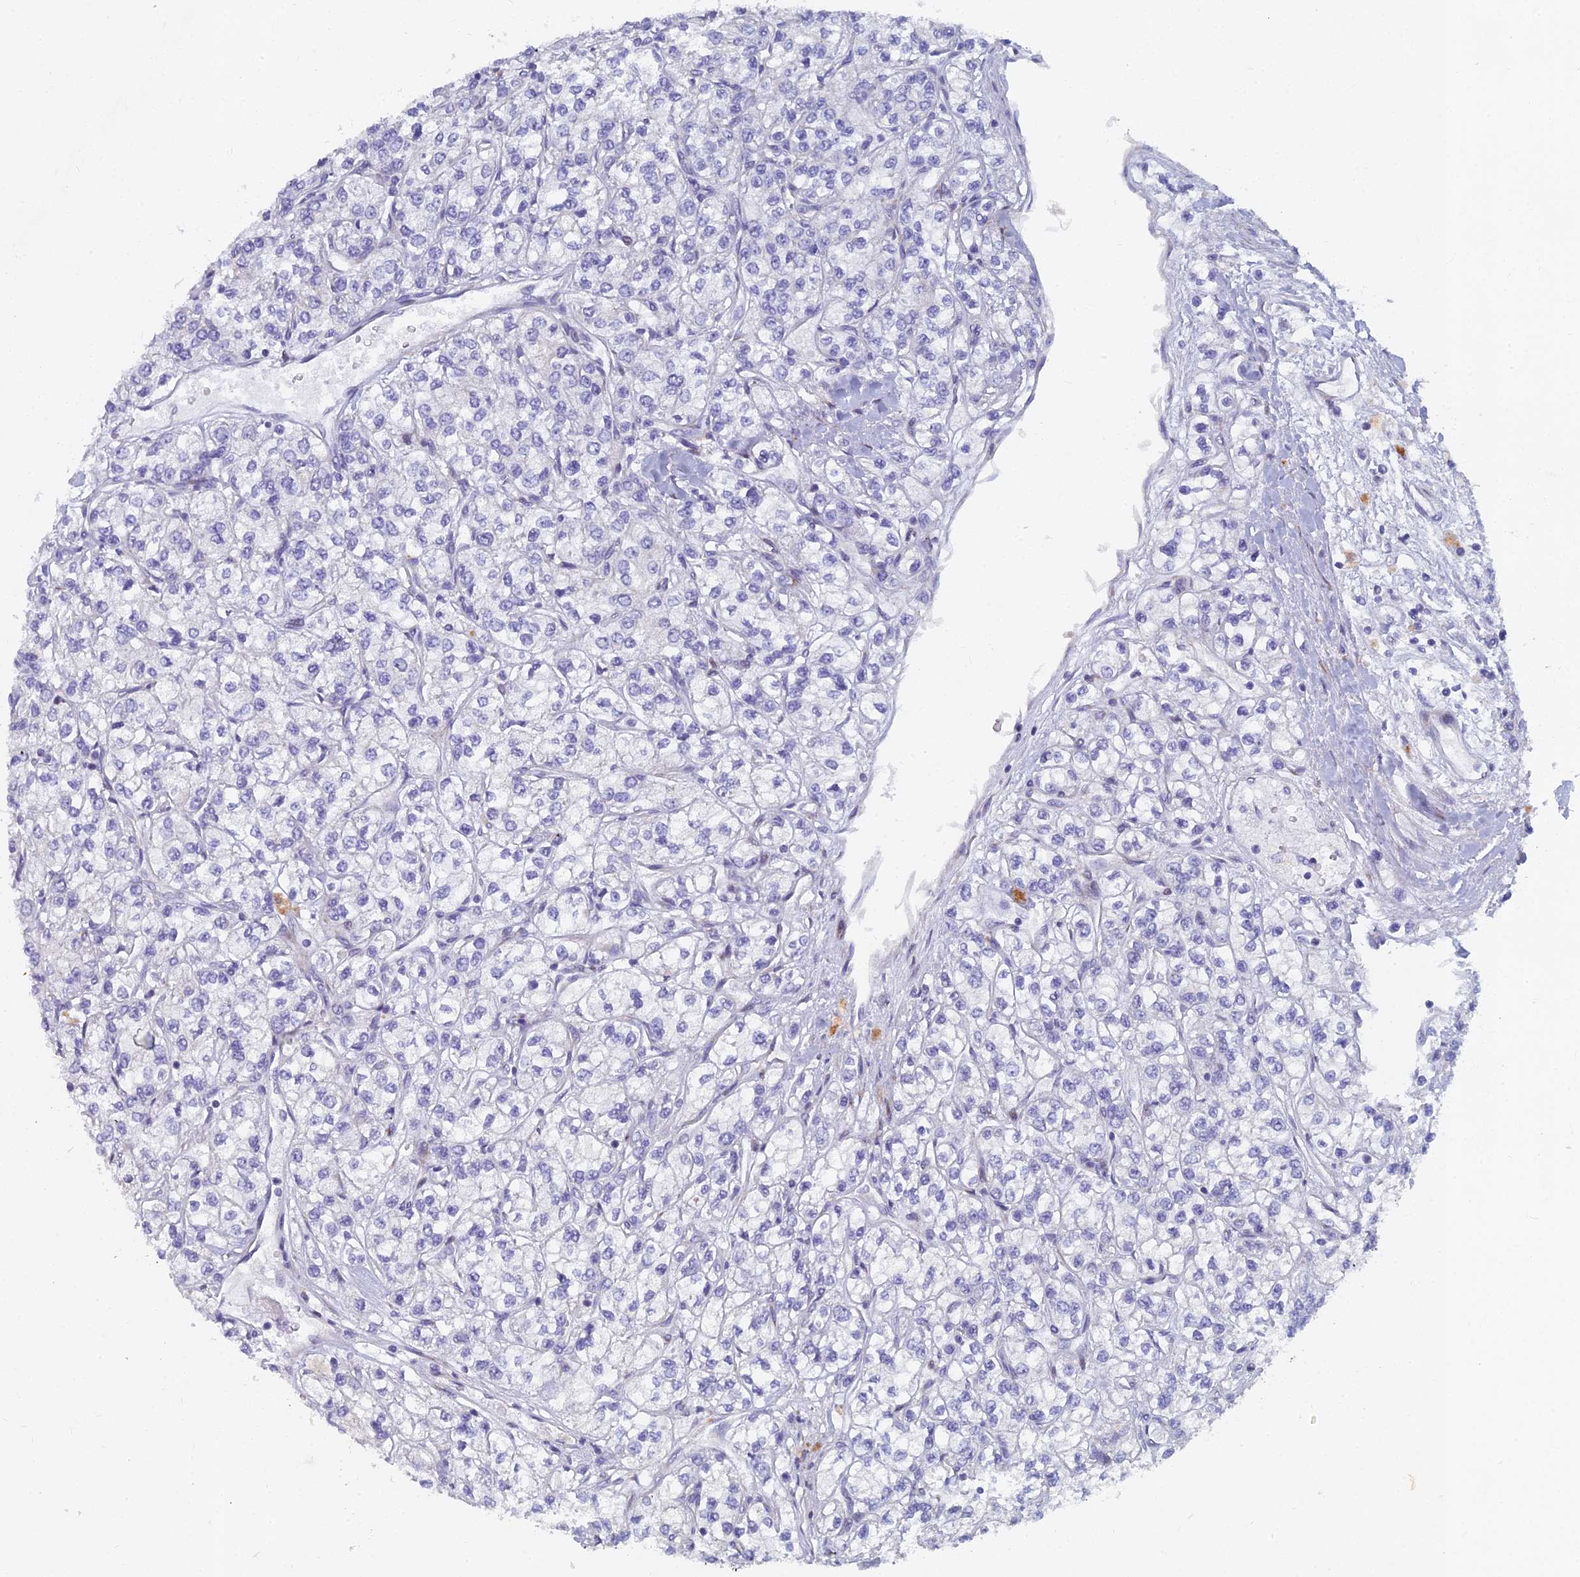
{"staining": {"intensity": "negative", "quantity": "none", "location": "none"}, "tissue": "renal cancer", "cell_type": "Tumor cells", "image_type": "cancer", "snomed": [{"axis": "morphology", "description": "Adenocarcinoma, NOS"}, {"axis": "topography", "description": "Kidney"}], "caption": "Tumor cells show no significant protein expression in renal adenocarcinoma. (Brightfield microscopy of DAB IHC at high magnification).", "gene": "B9D2", "patient": {"sex": "male", "age": 80}}